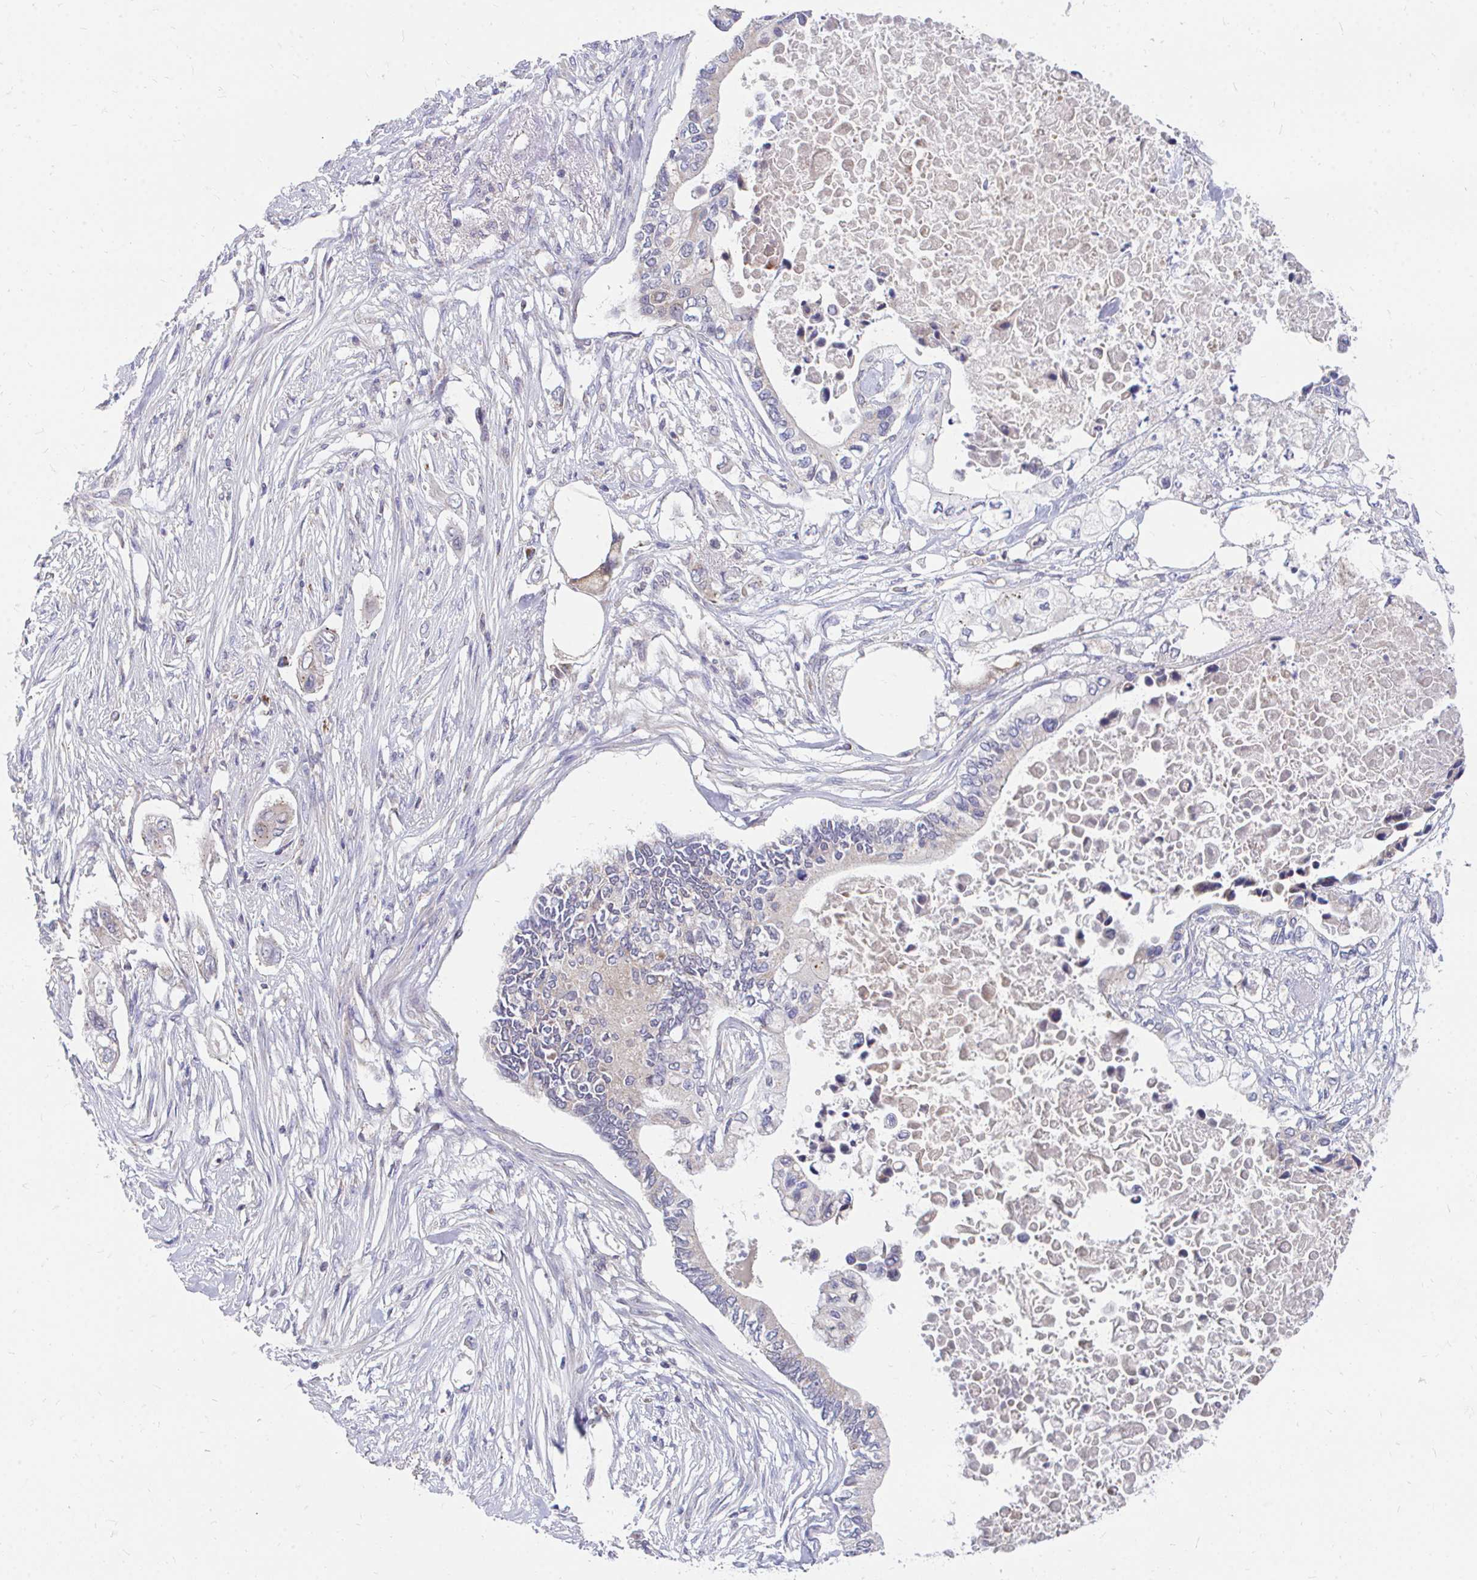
{"staining": {"intensity": "negative", "quantity": "none", "location": "none"}, "tissue": "pancreatic cancer", "cell_type": "Tumor cells", "image_type": "cancer", "snomed": [{"axis": "morphology", "description": "Adenocarcinoma, NOS"}, {"axis": "topography", "description": "Pancreas"}], "caption": "The histopathology image reveals no significant positivity in tumor cells of pancreatic cancer (adenocarcinoma).", "gene": "PEX3", "patient": {"sex": "female", "age": 63}}